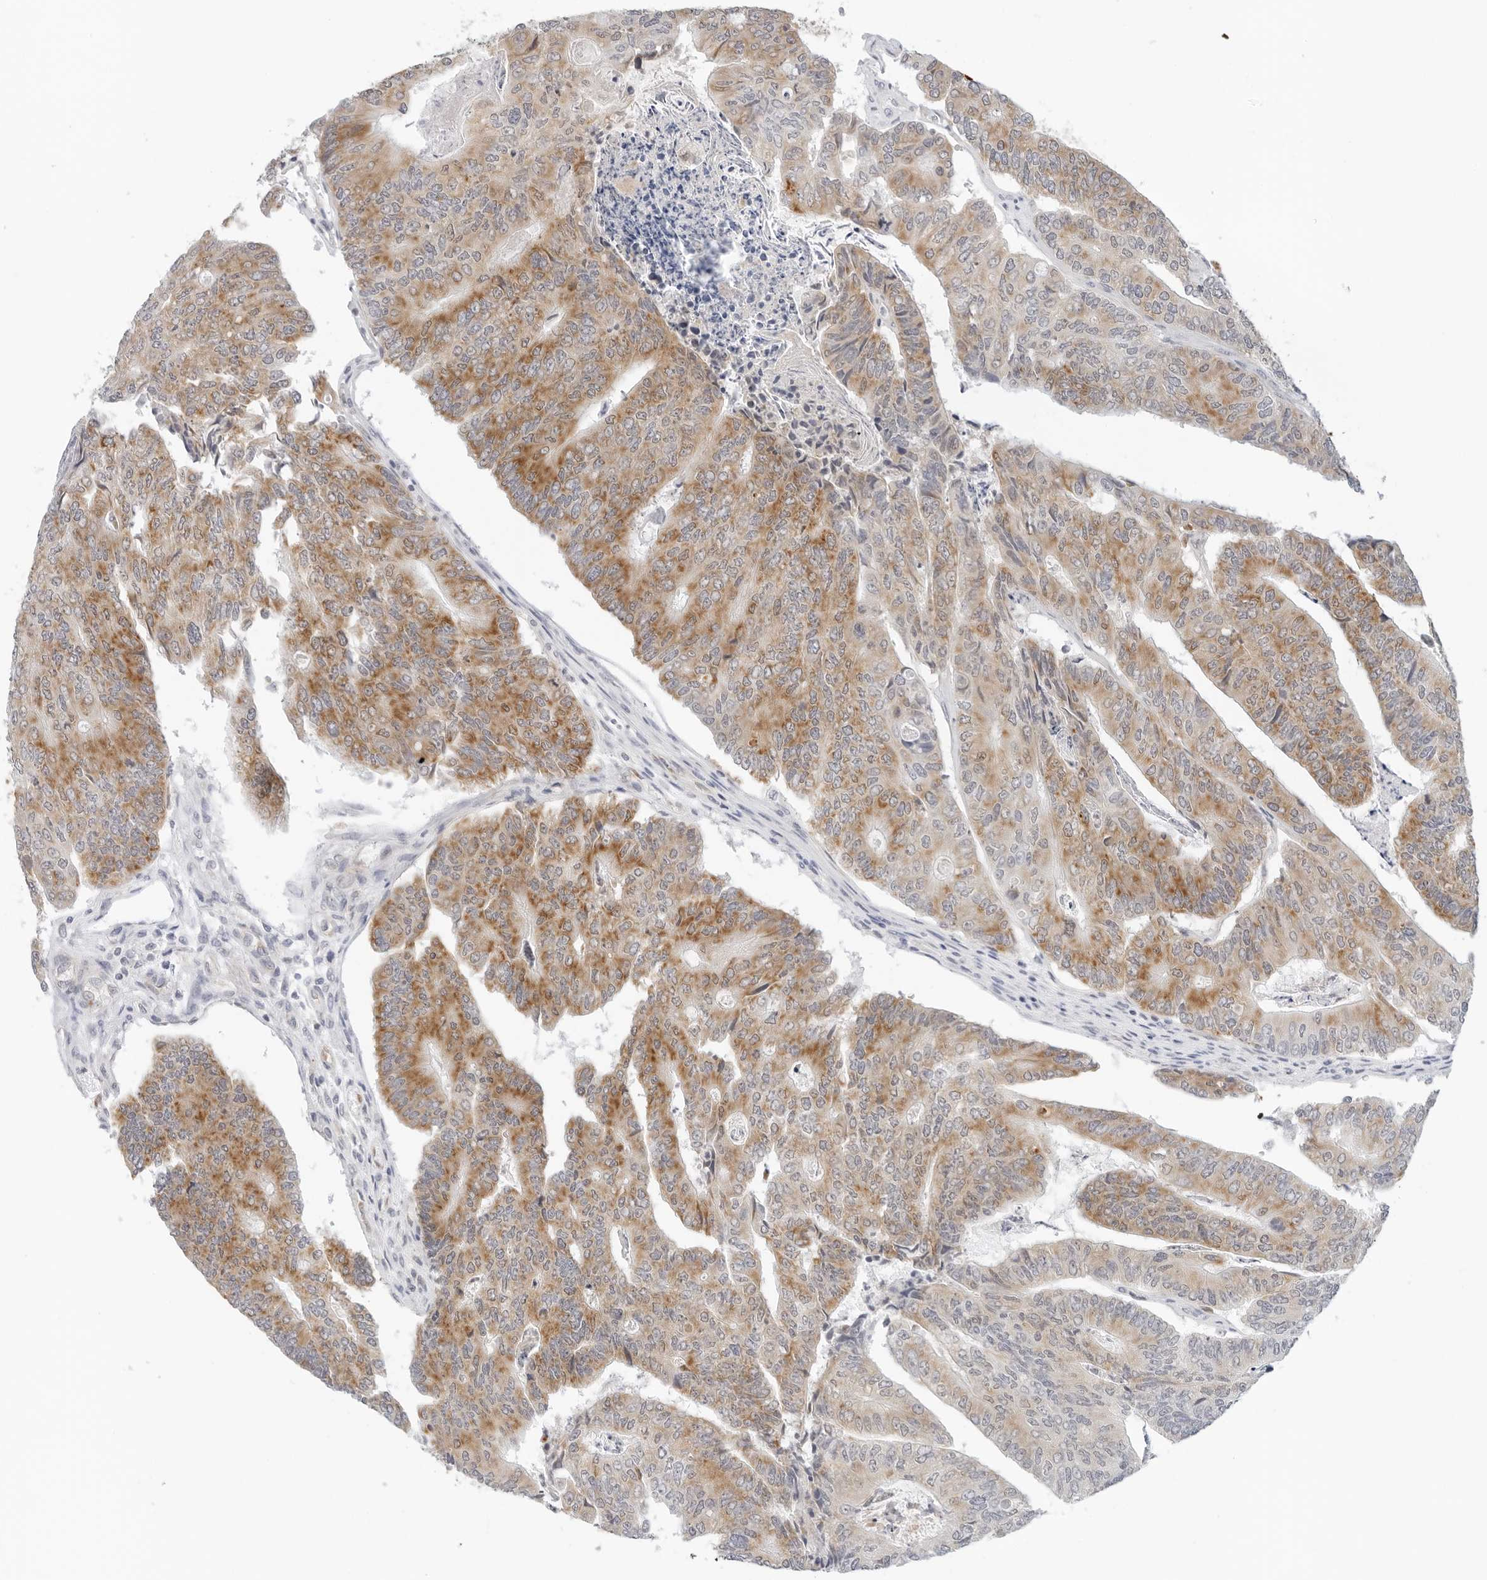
{"staining": {"intensity": "moderate", "quantity": "25%-75%", "location": "cytoplasmic/membranous"}, "tissue": "colorectal cancer", "cell_type": "Tumor cells", "image_type": "cancer", "snomed": [{"axis": "morphology", "description": "Adenocarcinoma, NOS"}, {"axis": "topography", "description": "Colon"}], "caption": "Moderate cytoplasmic/membranous expression is identified in about 25%-75% of tumor cells in colorectal cancer. Using DAB (brown) and hematoxylin (blue) stains, captured at high magnification using brightfield microscopy.", "gene": "RC3H1", "patient": {"sex": "female", "age": 67}}